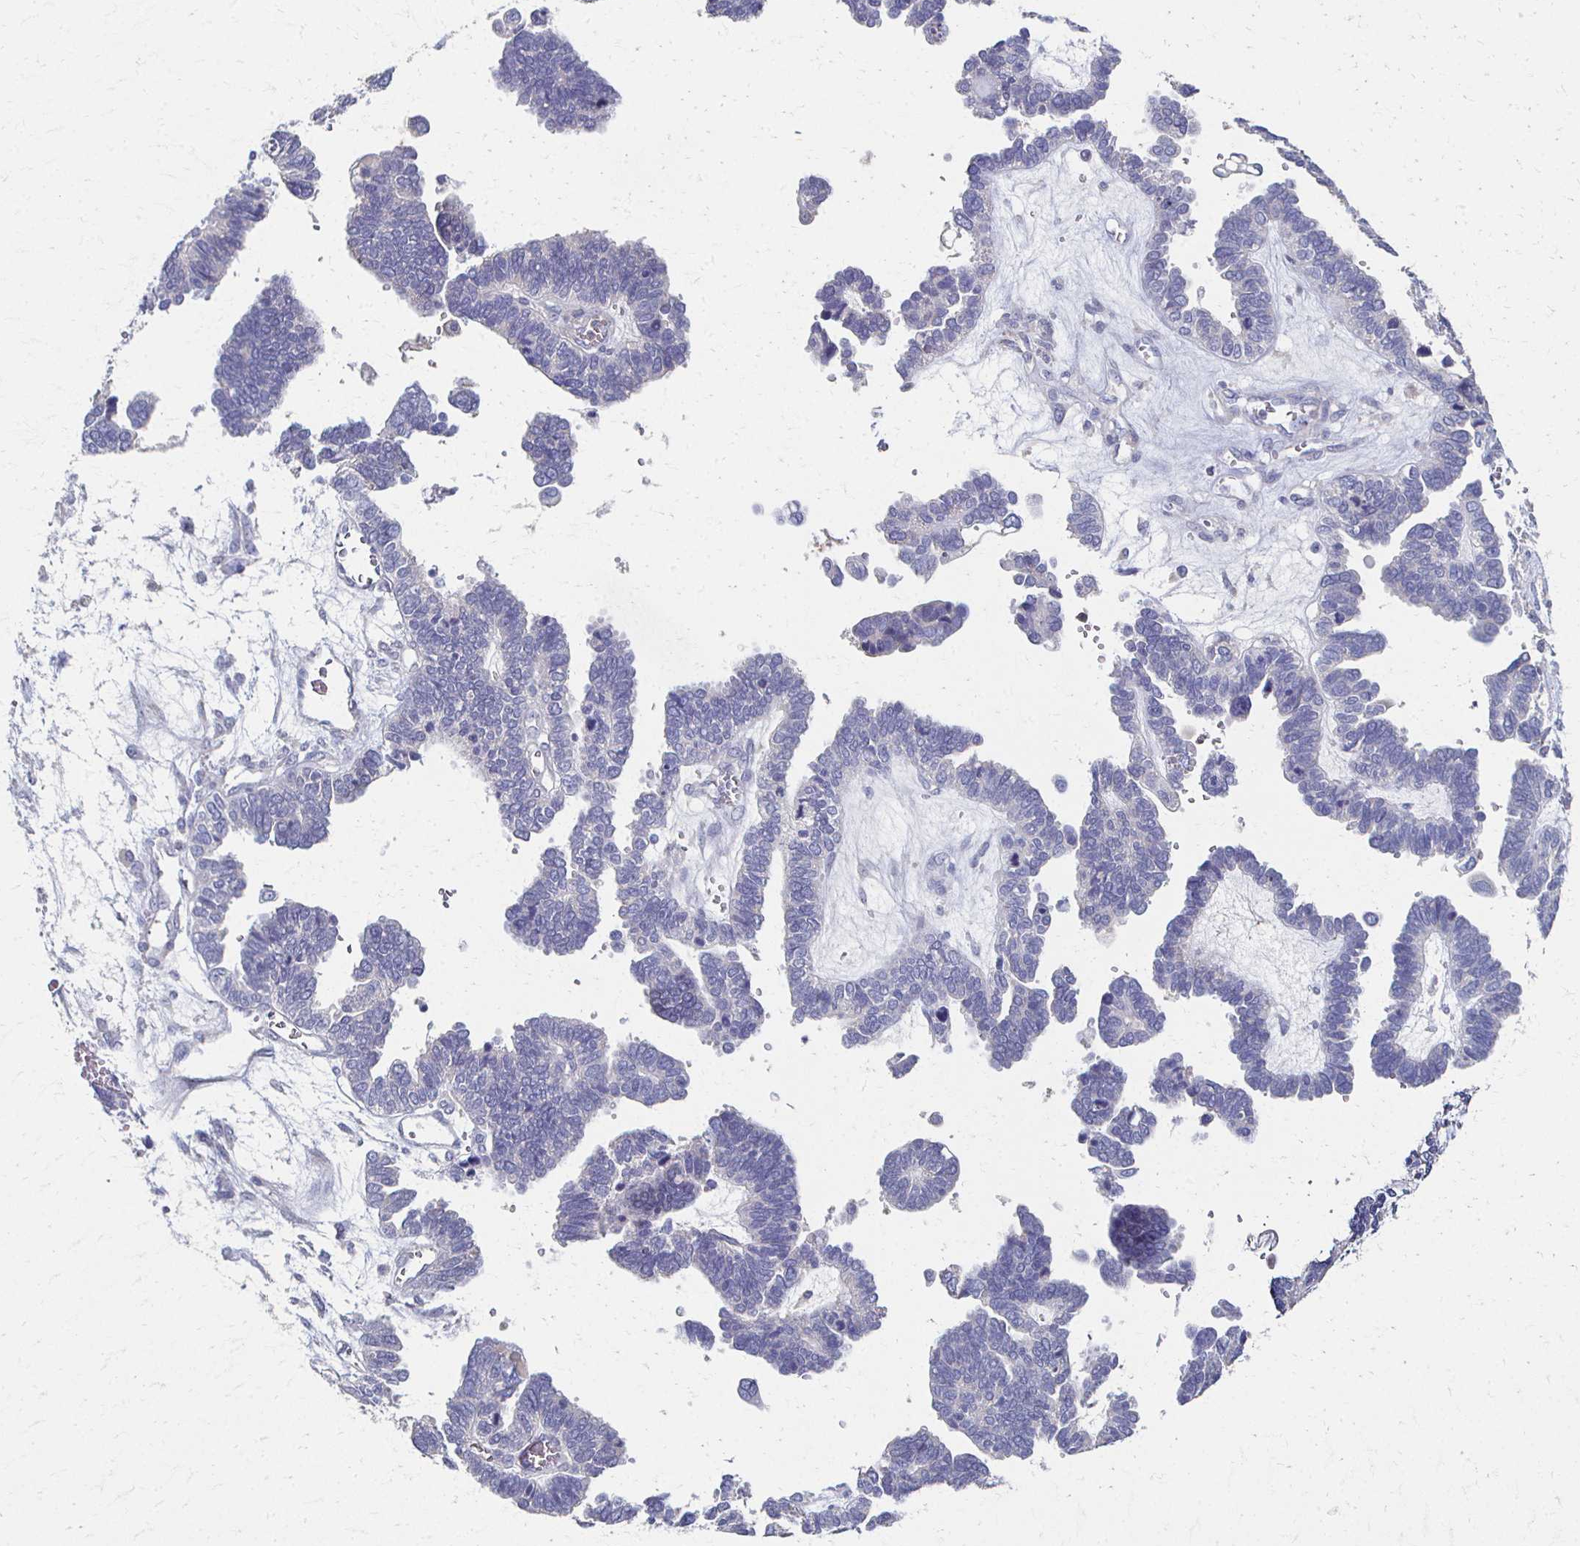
{"staining": {"intensity": "negative", "quantity": "none", "location": "none"}, "tissue": "ovarian cancer", "cell_type": "Tumor cells", "image_type": "cancer", "snomed": [{"axis": "morphology", "description": "Cystadenocarcinoma, serous, NOS"}, {"axis": "topography", "description": "Ovary"}], "caption": "Immunohistochemical staining of ovarian serous cystadenocarcinoma demonstrates no significant positivity in tumor cells.", "gene": "CX3CR1", "patient": {"sex": "female", "age": 51}}